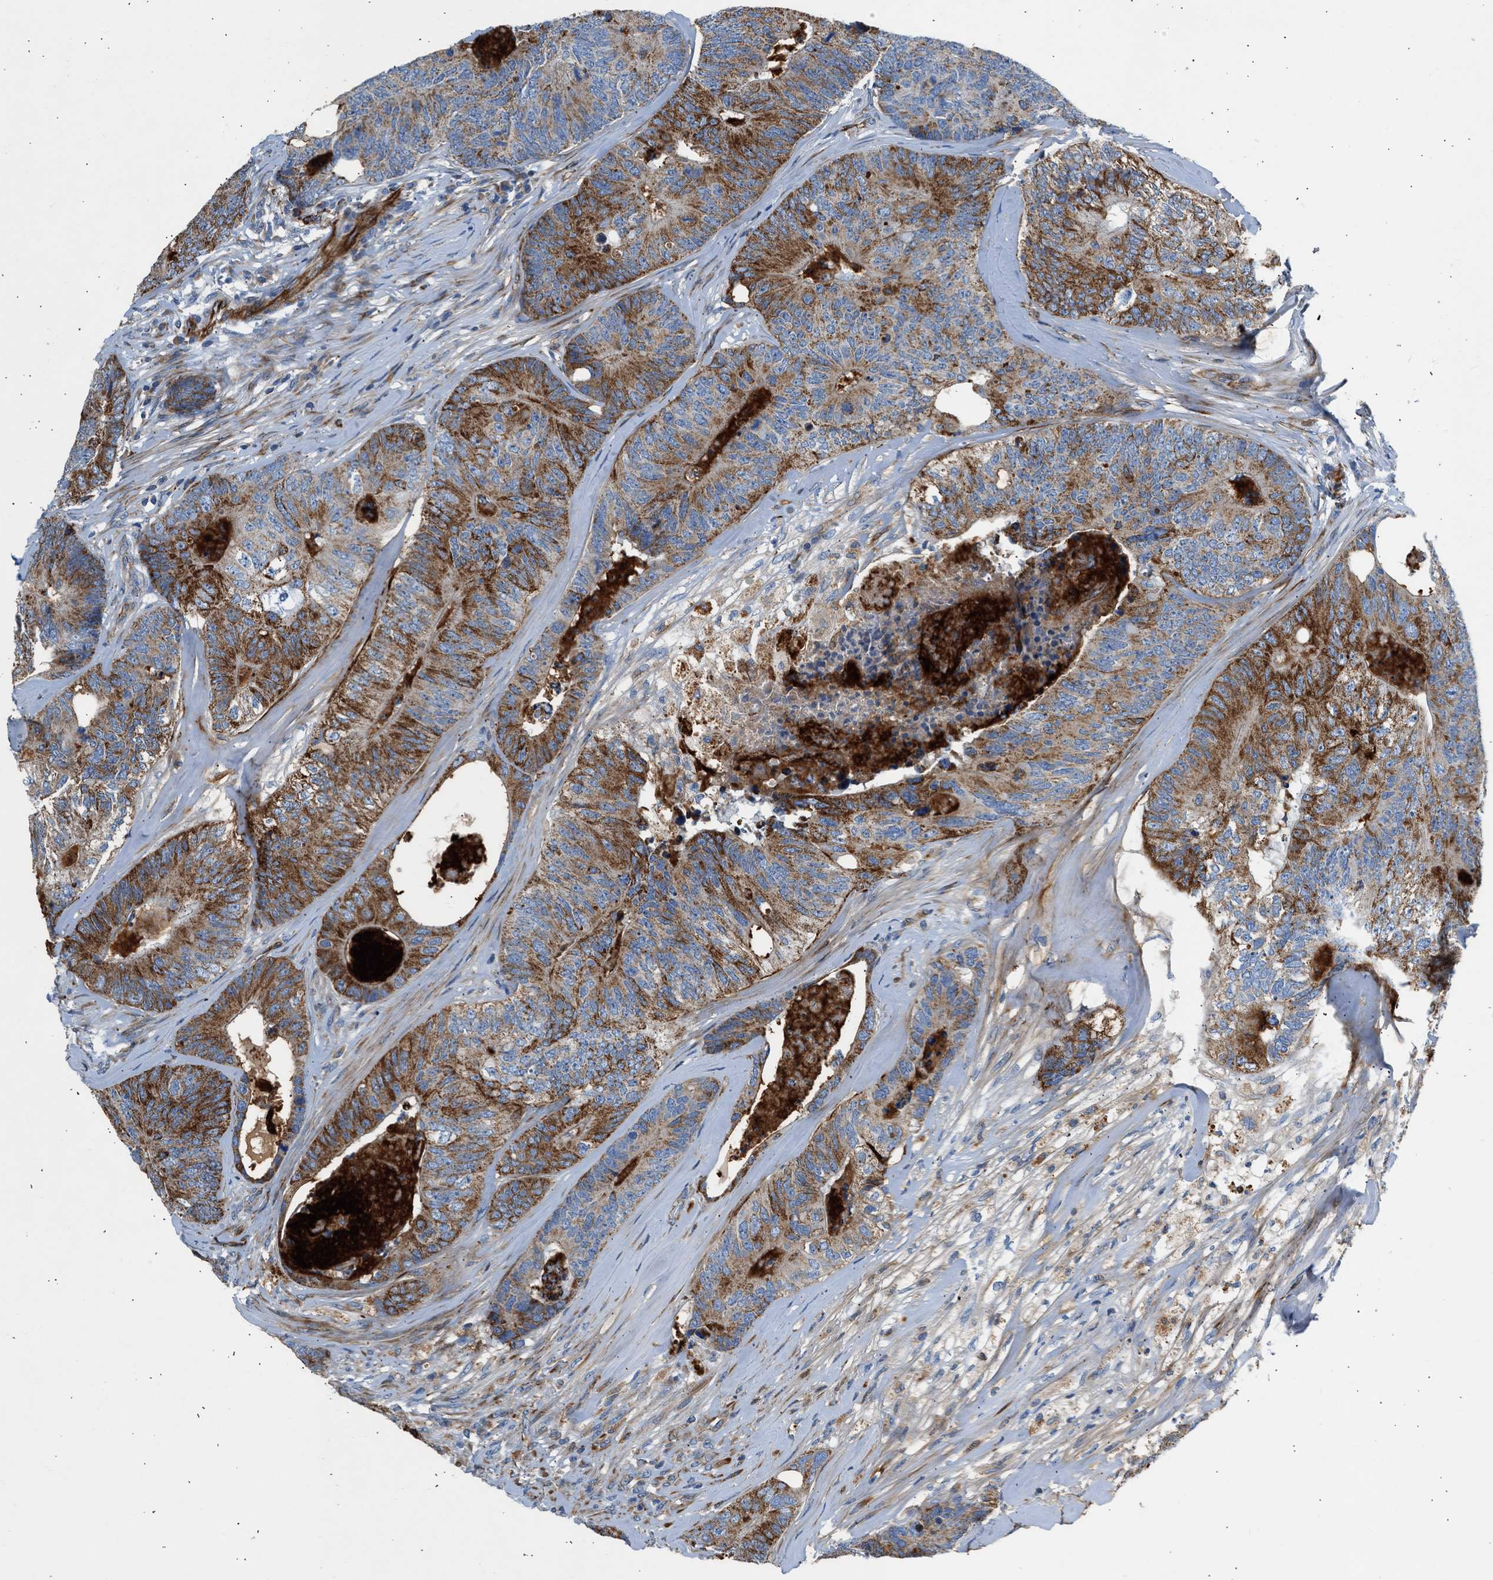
{"staining": {"intensity": "moderate", "quantity": ">75%", "location": "cytoplasmic/membranous"}, "tissue": "colorectal cancer", "cell_type": "Tumor cells", "image_type": "cancer", "snomed": [{"axis": "morphology", "description": "Adenocarcinoma, NOS"}, {"axis": "topography", "description": "Colon"}], "caption": "Human colorectal cancer stained with a protein marker reveals moderate staining in tumor cells.", "gene": "ULK4", "patient": {"sex": "female", "age": 67}}